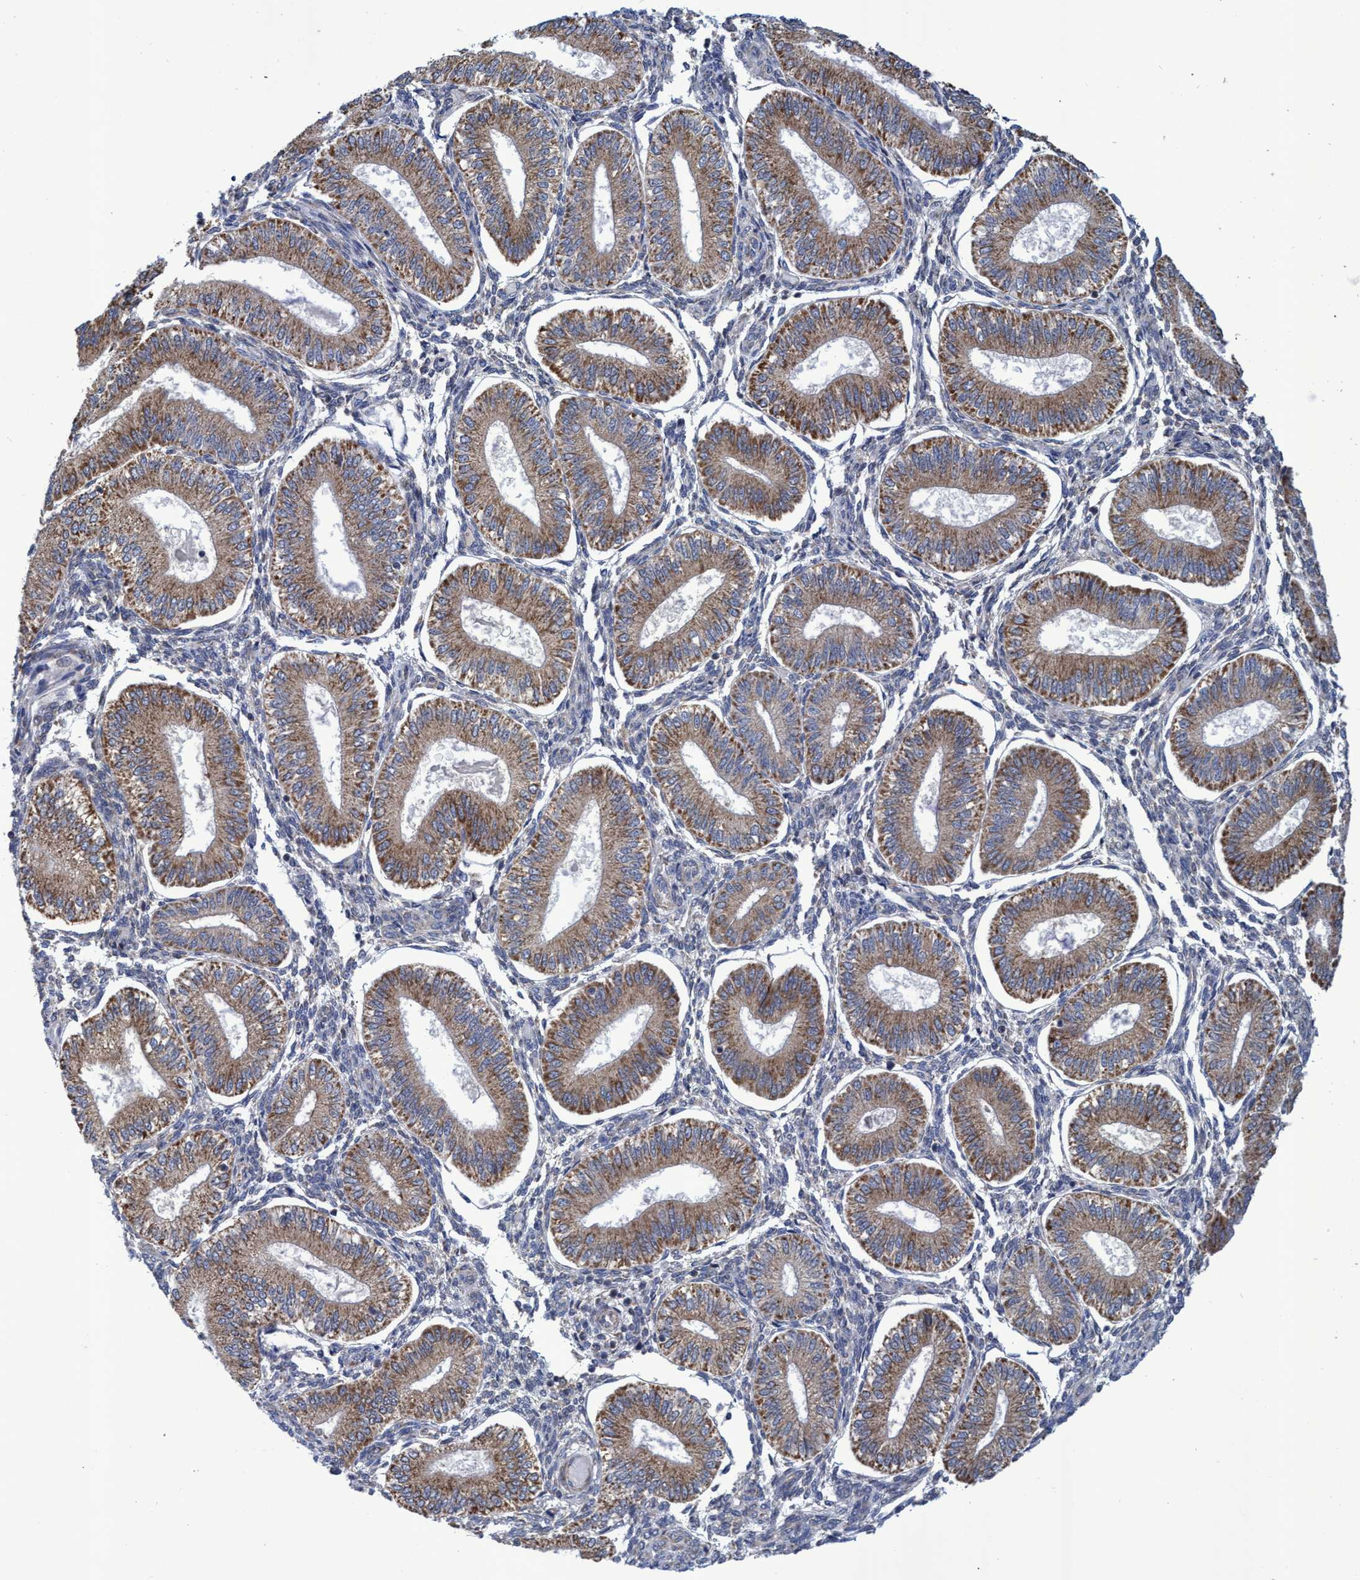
{"staining": {"intensity": "weak", "quantity": "25%-75%", "location": "cytoplasmic/membranous"}, "tissue": "endometrium", "cell_type": "Cells in endometrial stroma", "image_type": "normal", "snomed": [{"axis": "morphology", "description": "Normal tissue, NOS"}, {"axis": "topography", "description": "Endometrium"}], "caption": "Protein staining displays weak cytoplasmic/membranous expression in about 25%-75% of cells in endometrial stroma in unremarkable endometrium.", "gene": "NAT16", "patient": {"sex": "female", "age": 39}}